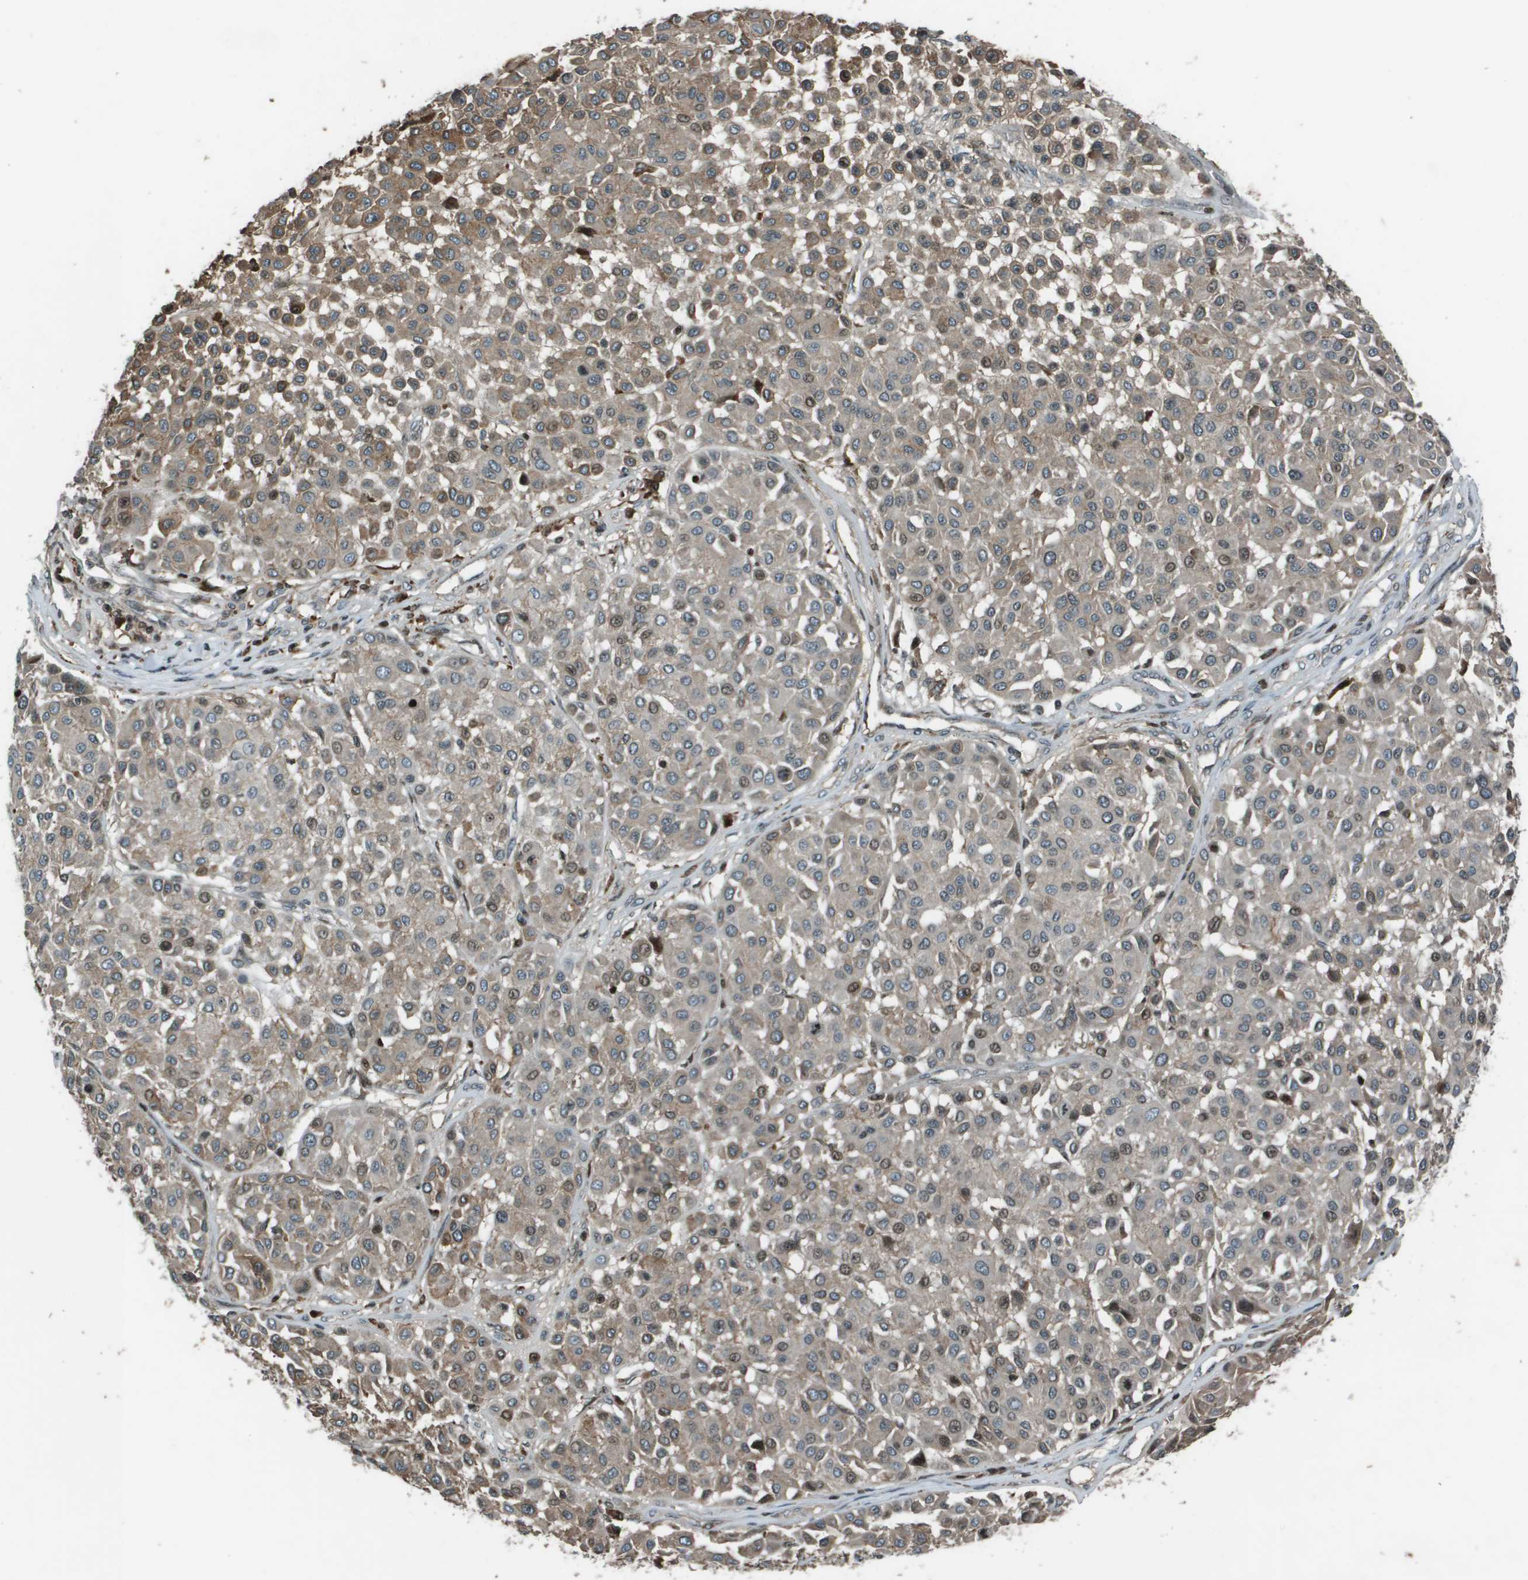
{"staining": {"intensity": "moderate", "quantity": "<25%", "location": "cytoplasmic/membranous,nuclear"}, "tissue": "melanoma", "cell_type": "Tumor cells", "image_type": "cancer", "snomed": [{"axis": "morphology", "description": "Malignant melanoma, Metastatic site"}, {"axis": "topography", "description": "Soft tissue"}], "caption": "High-power microscopy captured an IHC photomicrograph of melanoma, revealing moderate cytoplasmic/membranous and nuclear positivity in approximately <25% of tumor cells.", "gene": "CXCL12", "patient": {"sex": "male", "age": 41}}